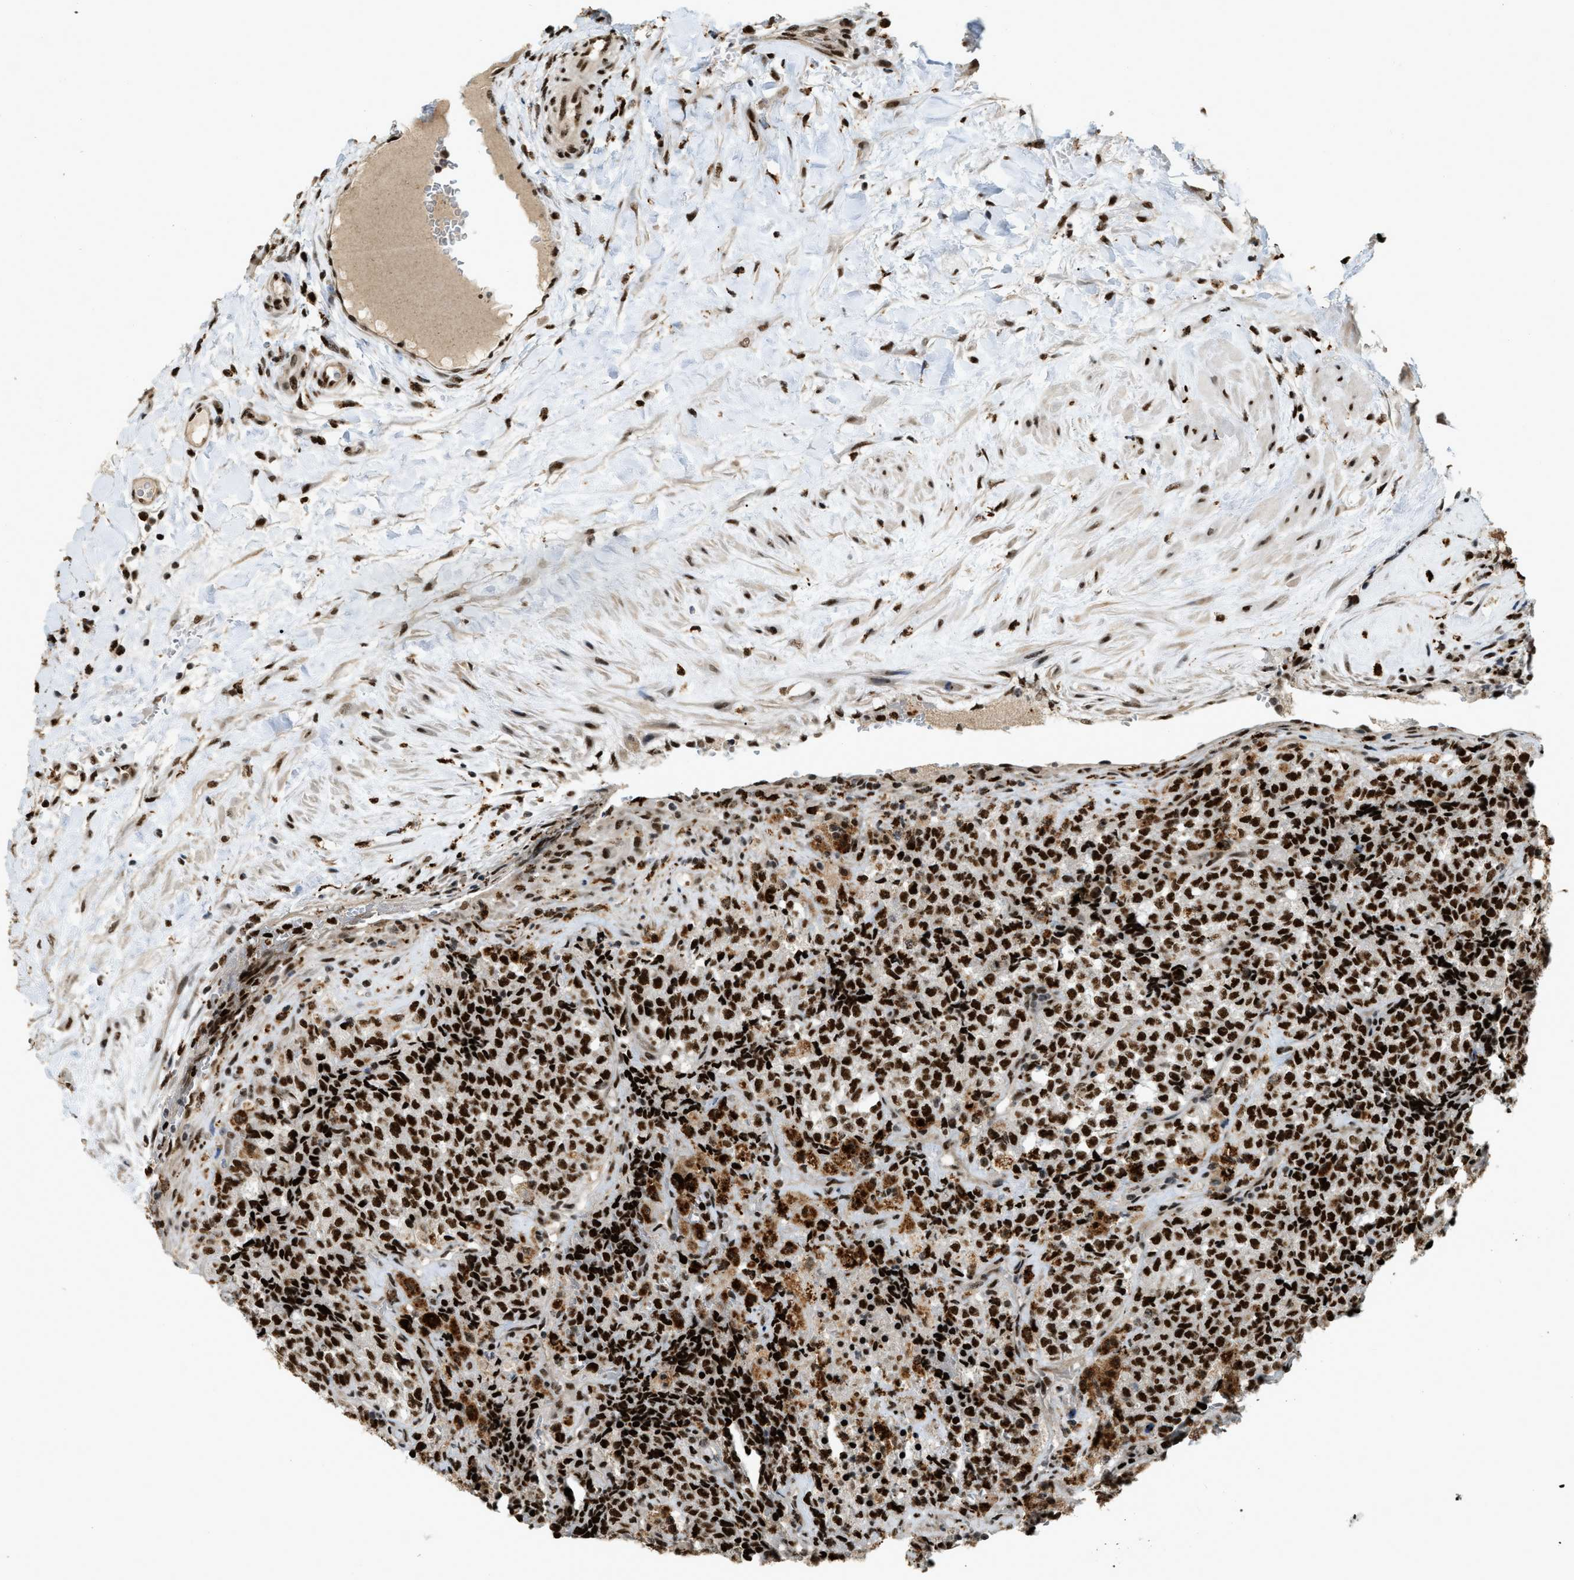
{"staining": {"intensity": "strong", "quantity": ">75%", "location": "cytoplasmic/membranous,nuclear"}, "tissue": "testis cancer", "cell_type": "Tumor cells", "image_type": "cancer", "snomed": [{"axis": "morphology", "description": "Seminoma, NOS"}, {"axis": "topography", "description": "Testis"}], "caption": "This photomicrograph exhibits seminoma (testis) stained with immunohistochemistry to label a protein in brown. The cytoplasmic/membranous and nuclear of tumor cells show strong positivity for the protein. Nuclei are counter-stained blue.", "gene": "NUMA1", "patient": {"sex": "male", "age": 59}}